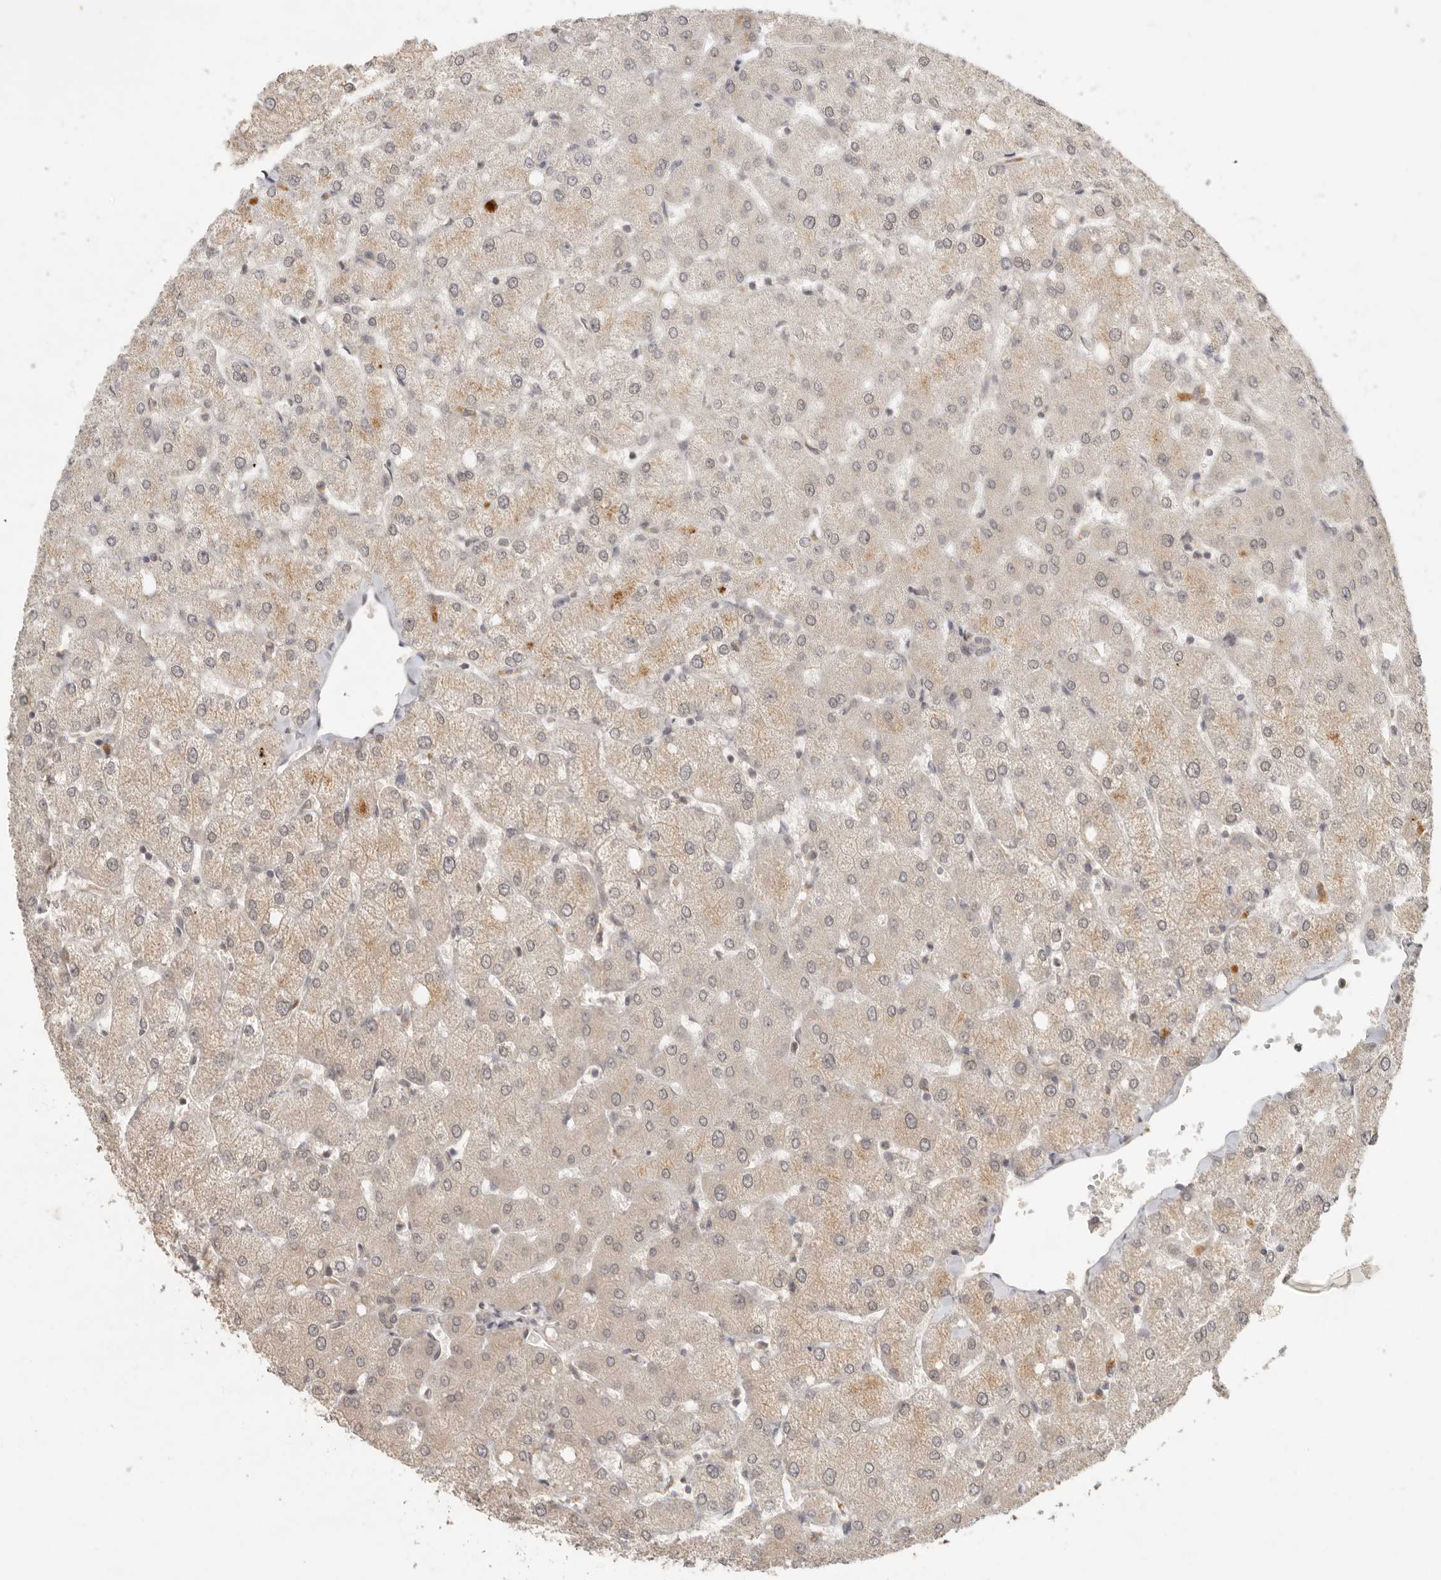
{"staining": {"intensity": "negative", "quantity": "none", "location": "none"}, "tissue": "liver", "cell_type": "Cholangiocytes", "image_type": "normal", "snomed": [{"axis": "morphology", "description": "Normal tissue, NOS"}, {"axis": "topography", "description": "Liver"}], "caption": "IHC photomicrograph of normal human liver stained for a protein (brown), which reveals no expression in cholangiocytes.", "gene": "LRRC75A", "patient": {"sex": "female", "age": 54}}